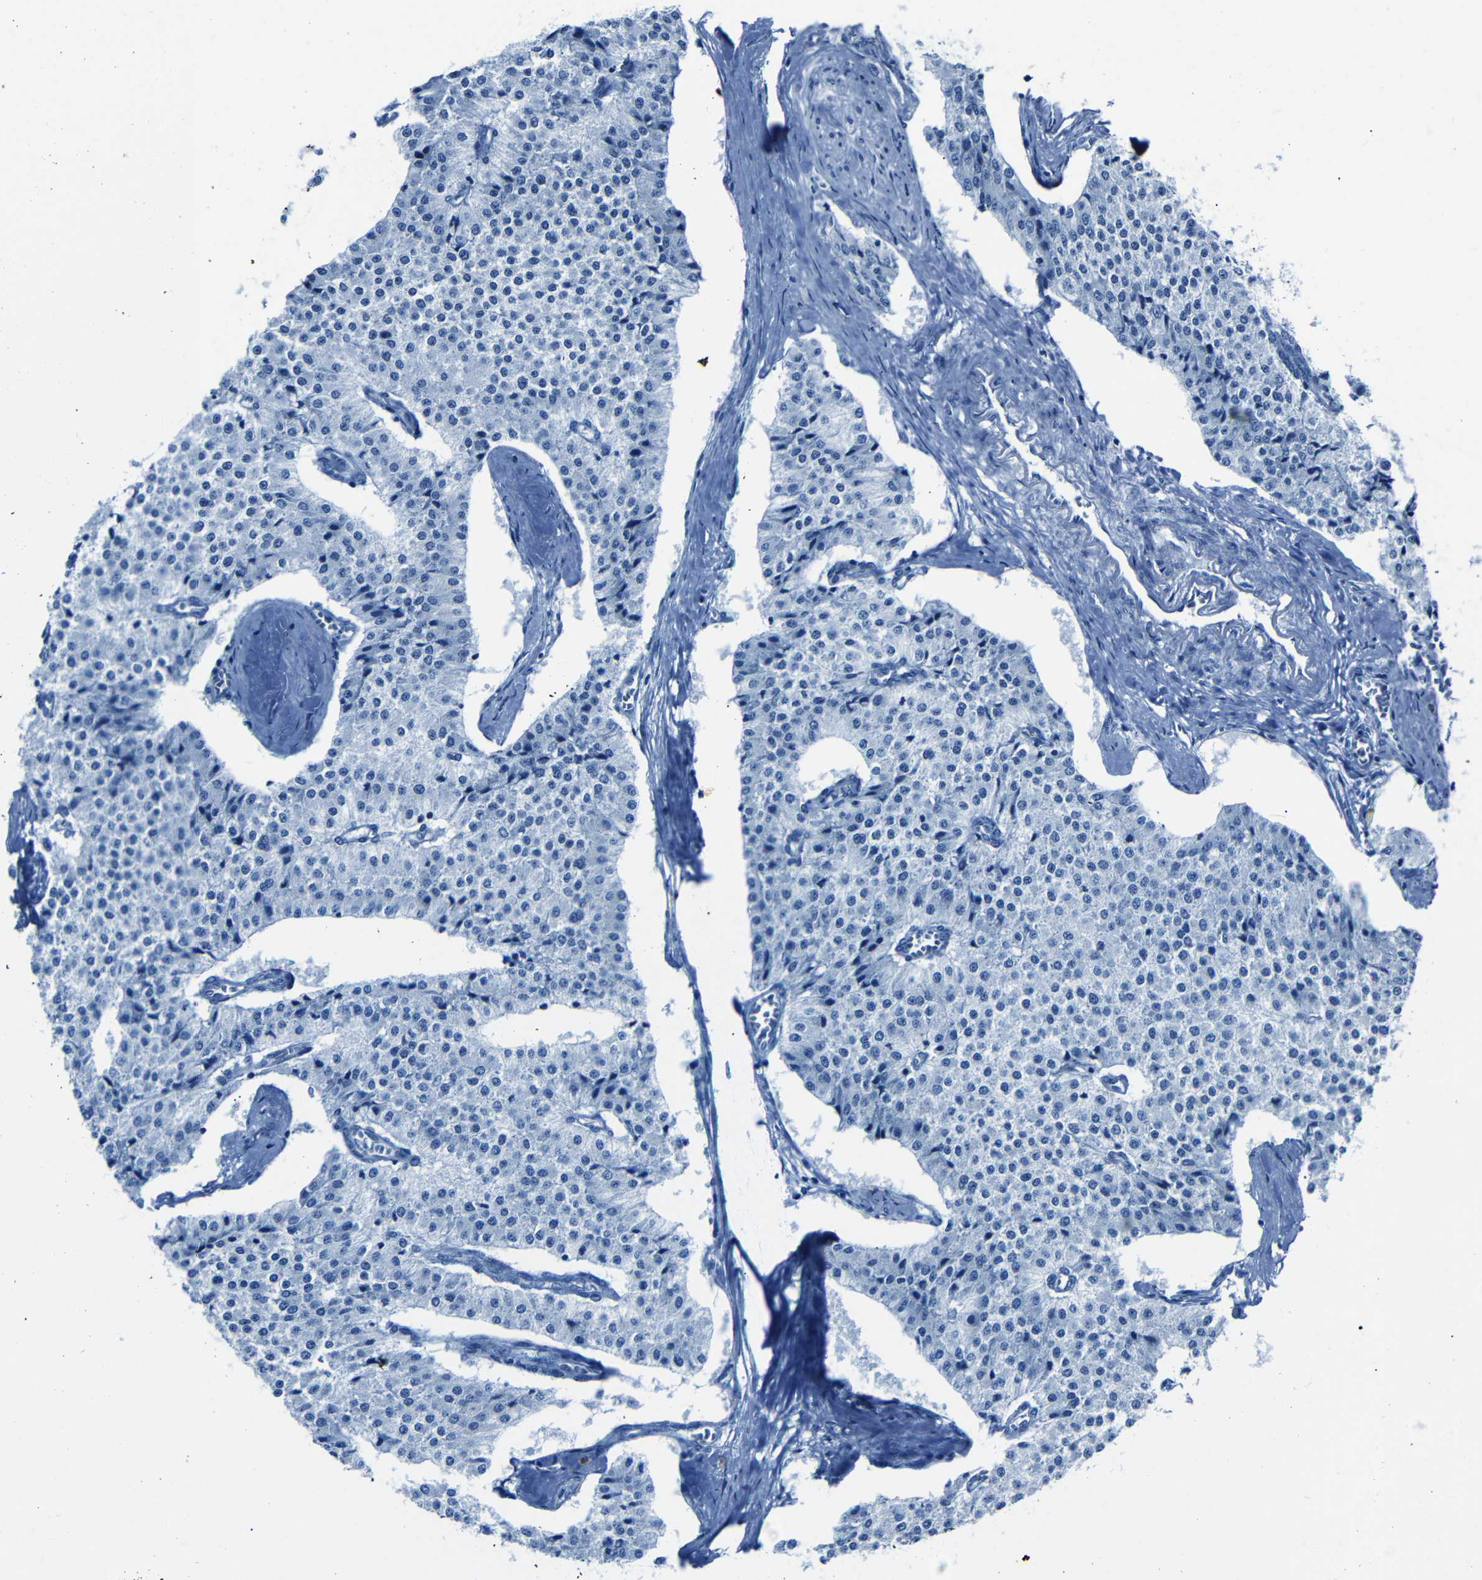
{"staining": {"intensity": "negative", "quantity": "none", "location": "none"}, "tissue": "carcinoid", "cell_type": "Tumor cells", "image_type": "cancer", "snomed": [{"axis": "morphology", "description": "Carcinoid, malignant, NOS"}, {"axis": "topography", "description": "Colon"}], "caption": "DAB (3,3'-diaminobenzidine) immunohistochemical staining of human carcinoid (malignant) demonstrates no significant positivity in tumor cells.", "gene": "CLDN11", "patient": {"sex": "female", "age": 52}}